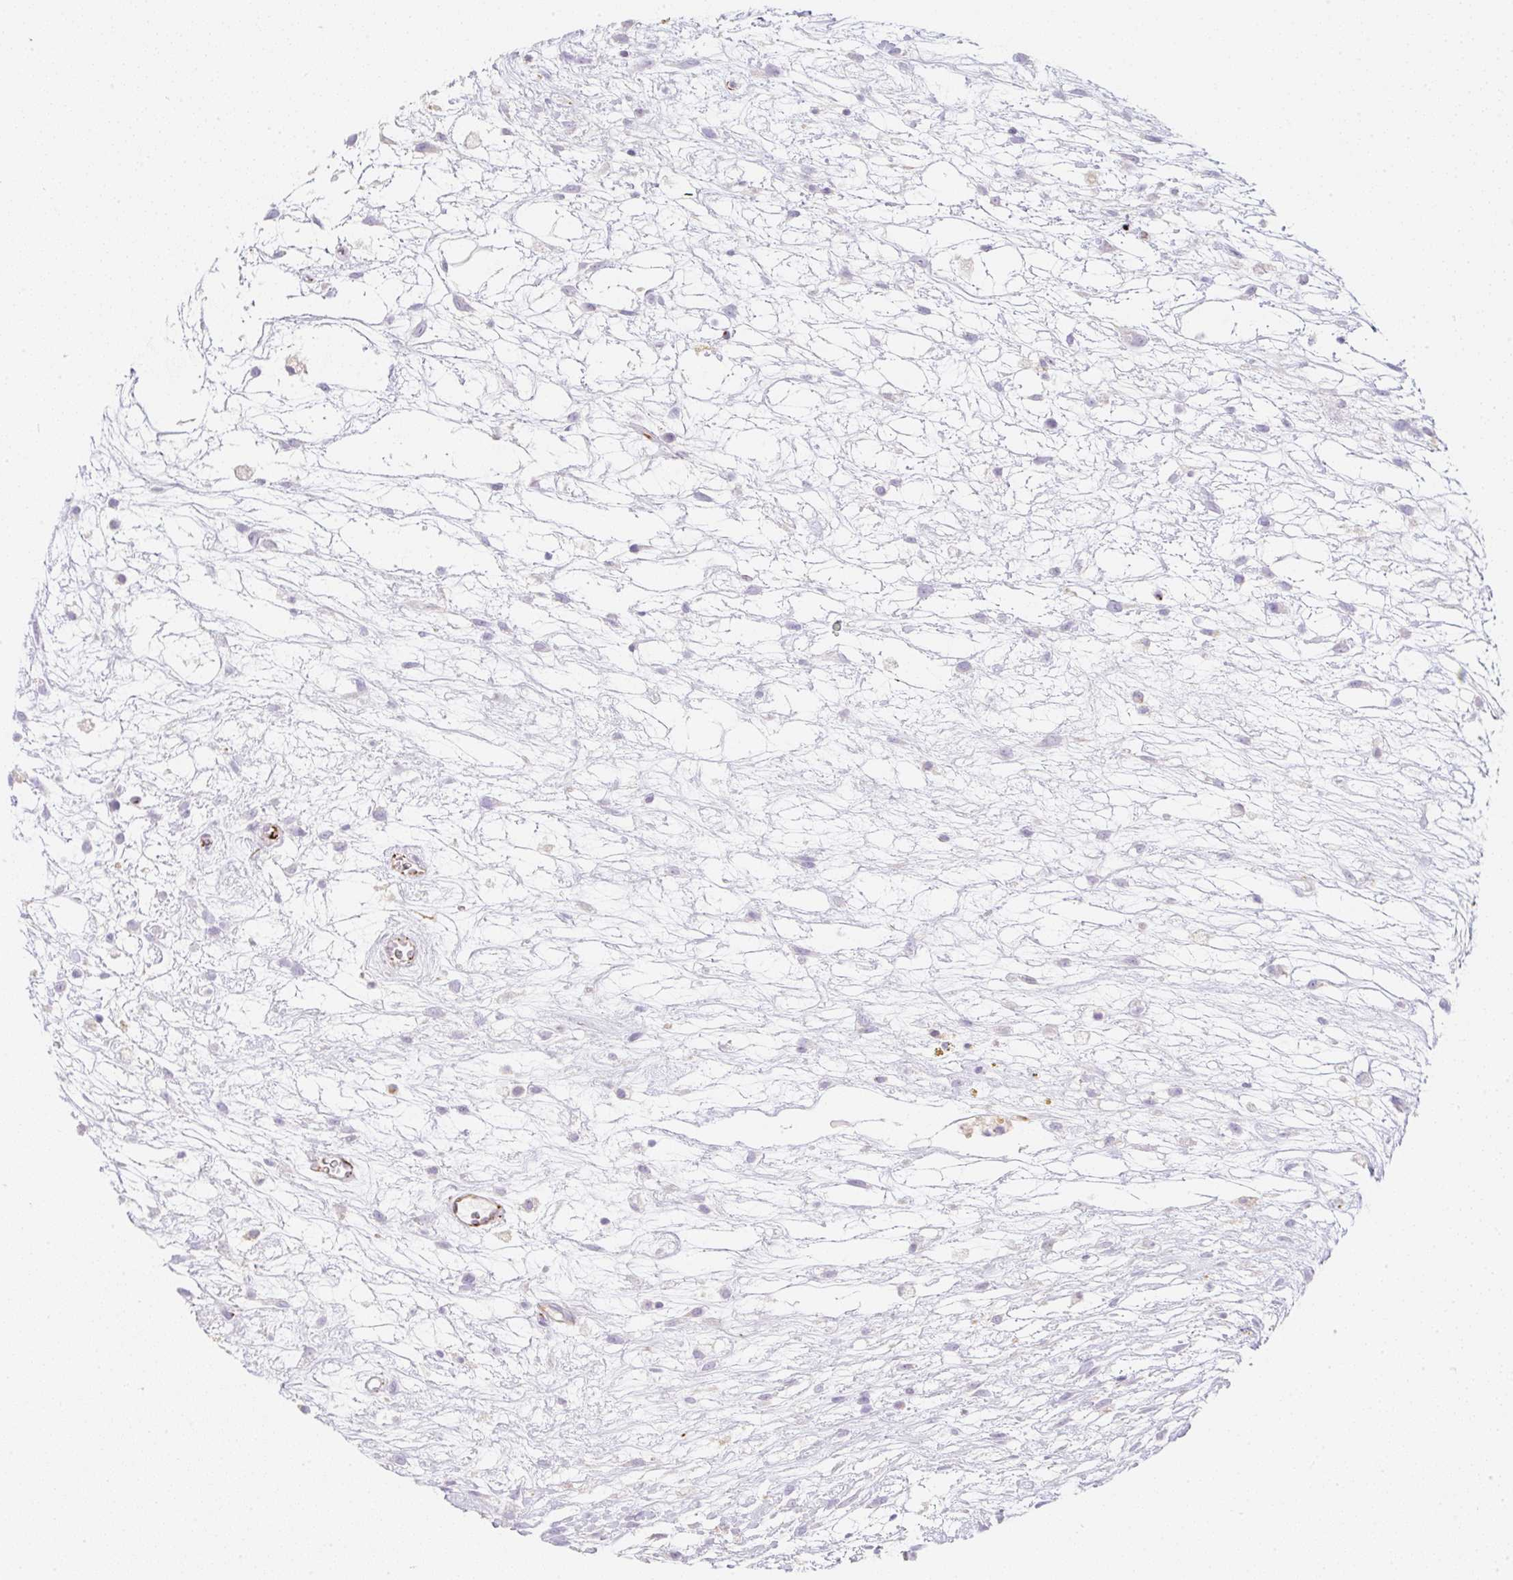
{"staining": {"intensity": "negative", "quantity": "none", "location": "none"}, "tissue": "testis cancer", "cell_type": "Tumor cells", "image_type": "cancer", "snomed": [{"axis": "morphology", "description": "Carcinoma, Embryonal, NOS"}, {"axis": "topography", "description": "Testis"}], "caption": "The image reveals no significant expression in tumor cells of testis embryonal carcinoma.", "gene": "ZNF689", "patient": {"sex": "male", "age": 32}}